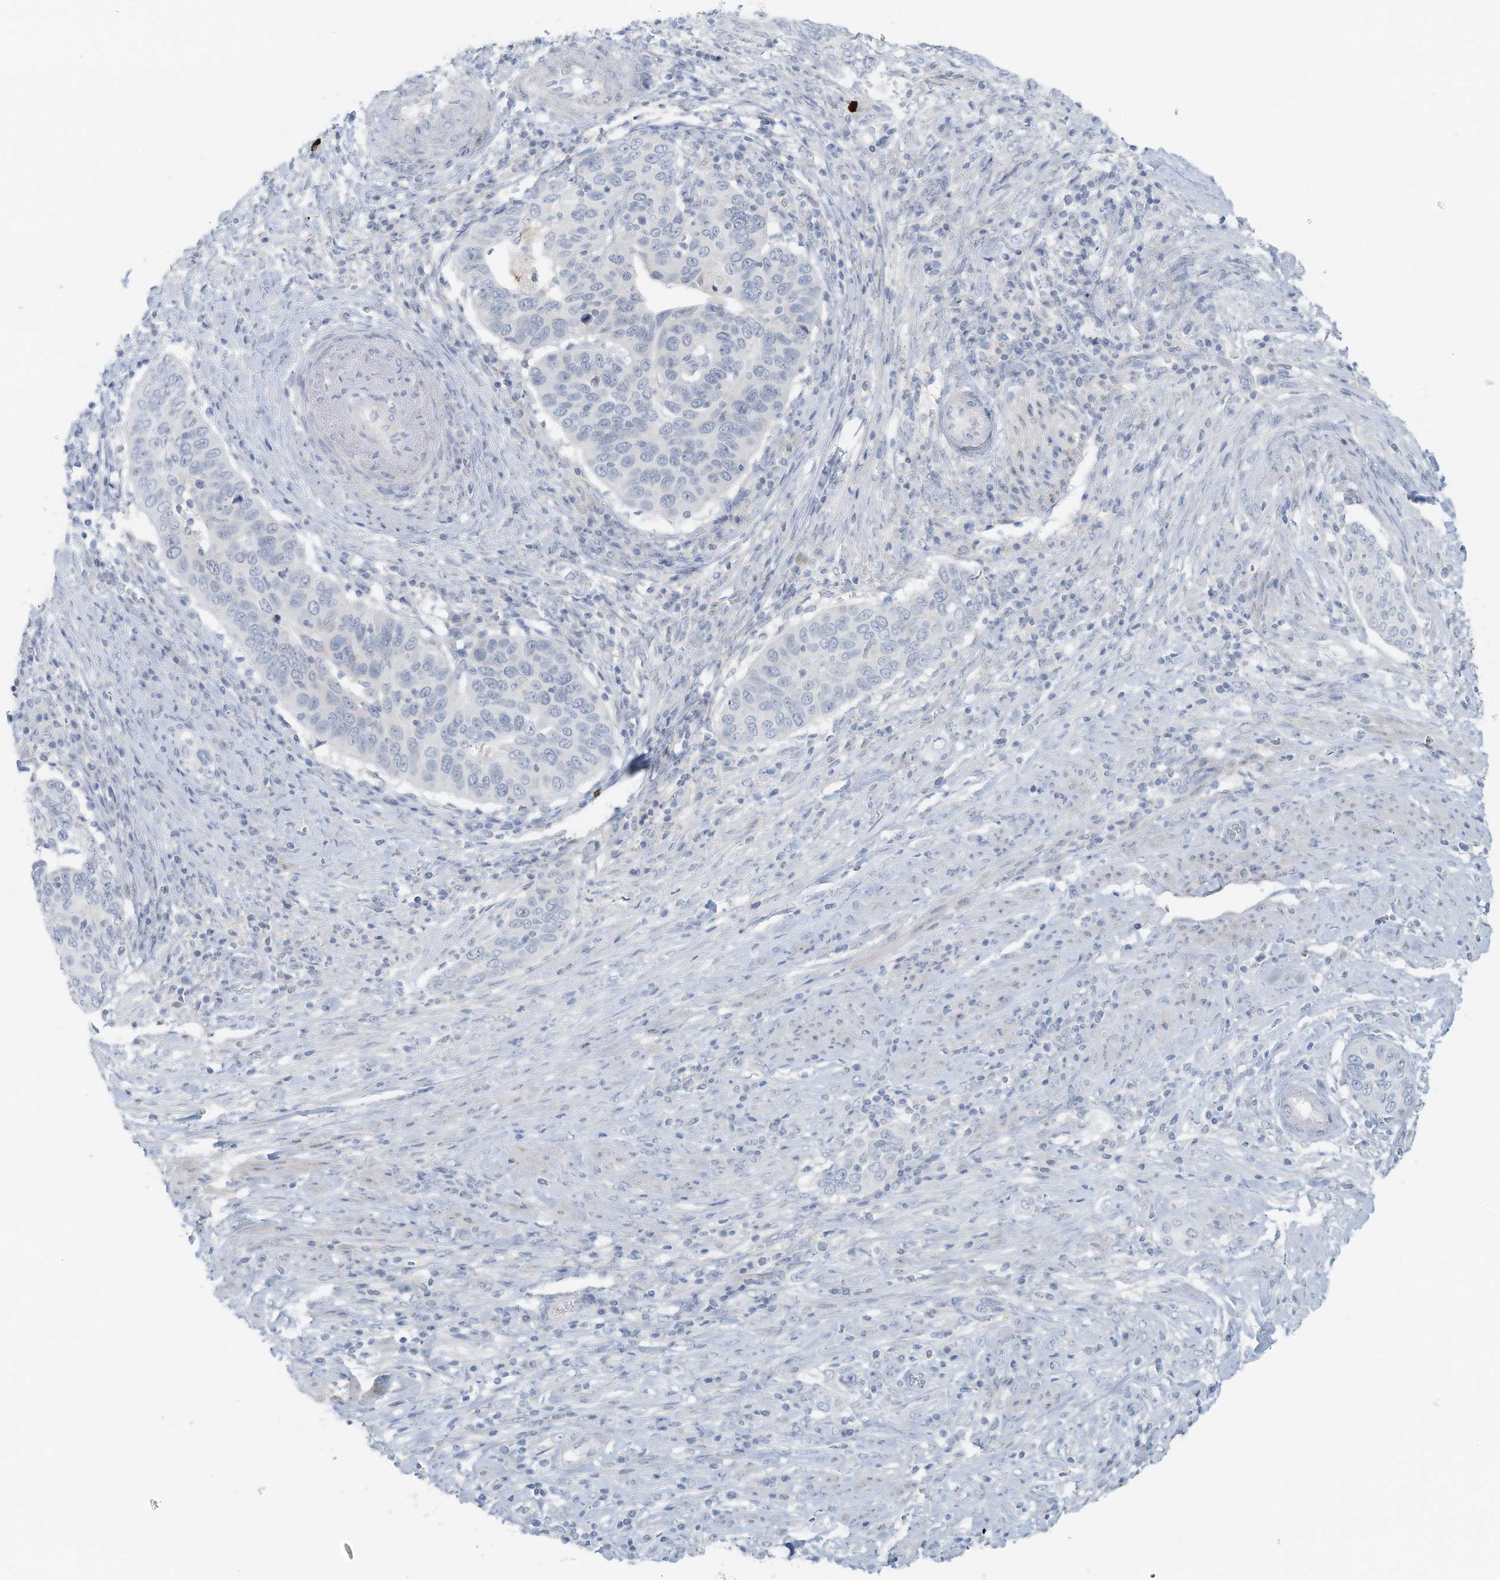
{"staining": {"intensity": "negative", "quantity": "none", "location": "none"}, "tissue": "cervical cancer", "cell_type": "Tumor cells", "image_type": "cancer", "snomed": [{"axis": "morphology", "description": "Squamous cell carcinoma, NOS"}, {"axis": "topography", "description": "Cervix"}], "caption": "Tumor cells show no significant positivity in cervical cancer.", "gene": "SLC25A43", "patient": {"sex": "female", "age": 60}}